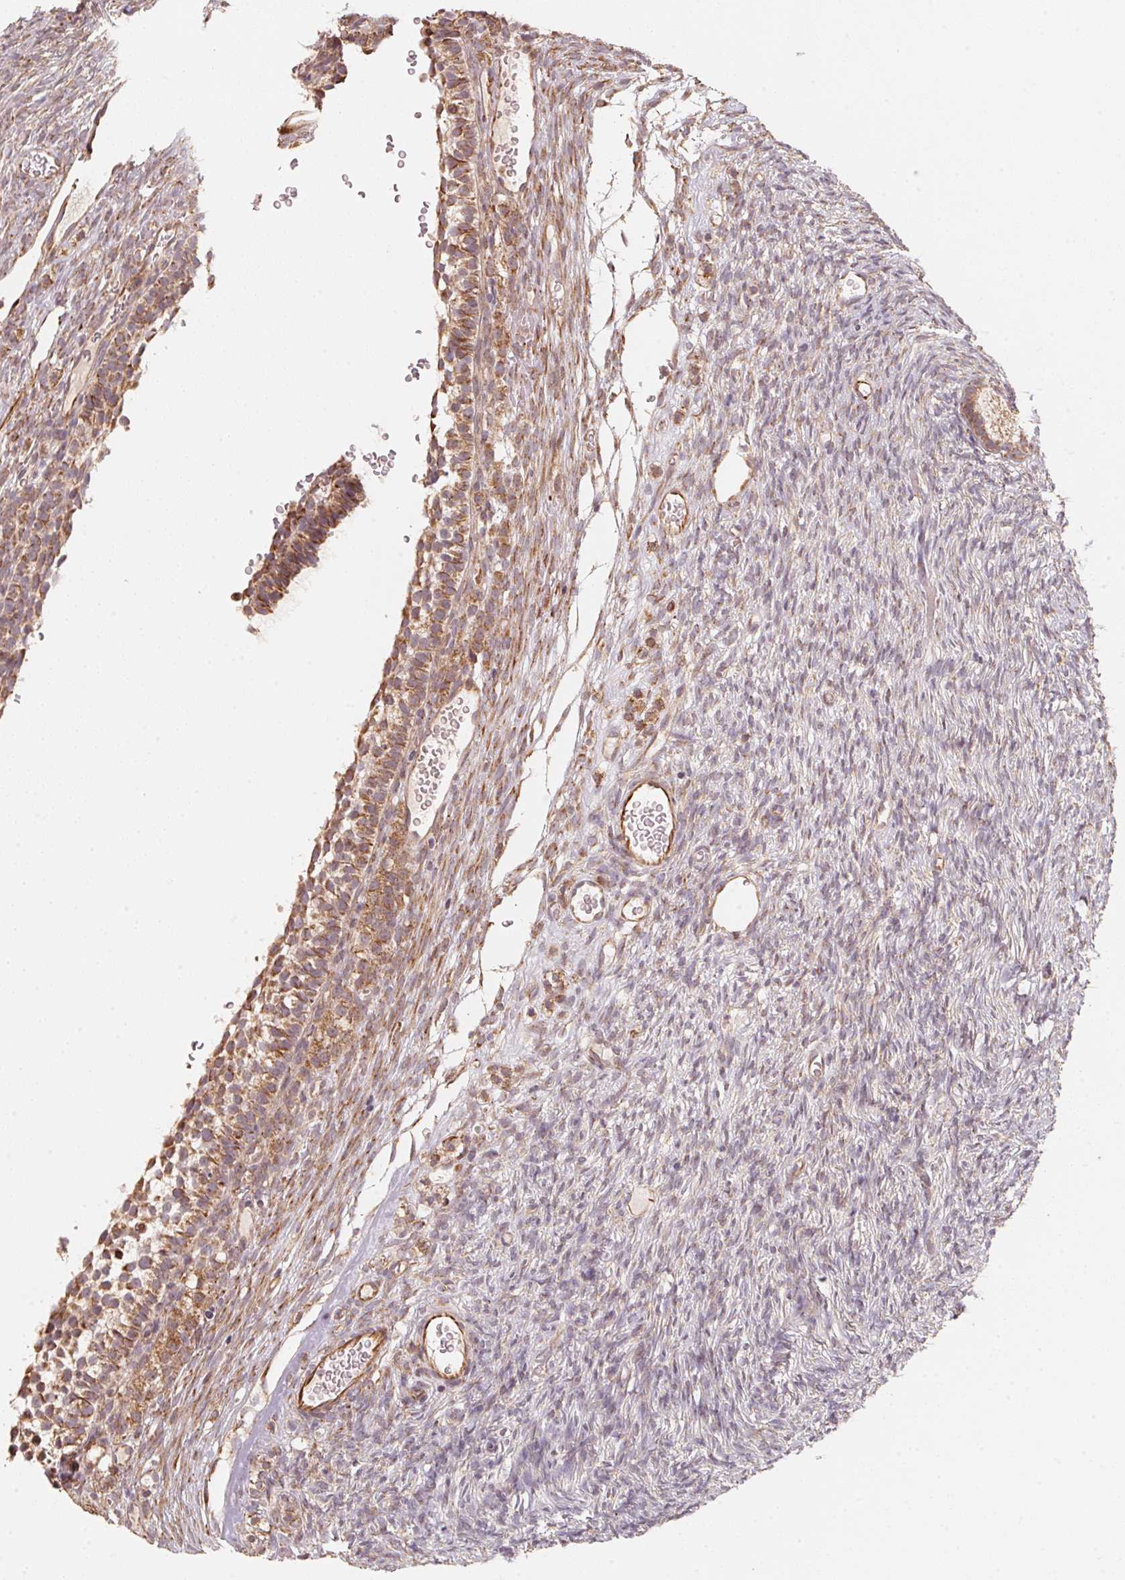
{"staining": {"intensity": "weak", "quantity": ">75%", "location": "cytoplasmic/membranous"}, "tissue": "ovary", "cell_type": "Follicle cells", "image_type": "normal", "snomed": [{"axis": "morphology", "description": "Normal tissue, NOS"}, {"axis": "topography", "description": "Ovary"}], "caption": "The histopathology image reveals a brown stain indicating the presence of a protein in the cytoplasmic/membranous of follicle cells in ovary. Nuclei are stained in blue.", "gene": "TSPAN12", "patient": {"sex": "female", "age": 34}}